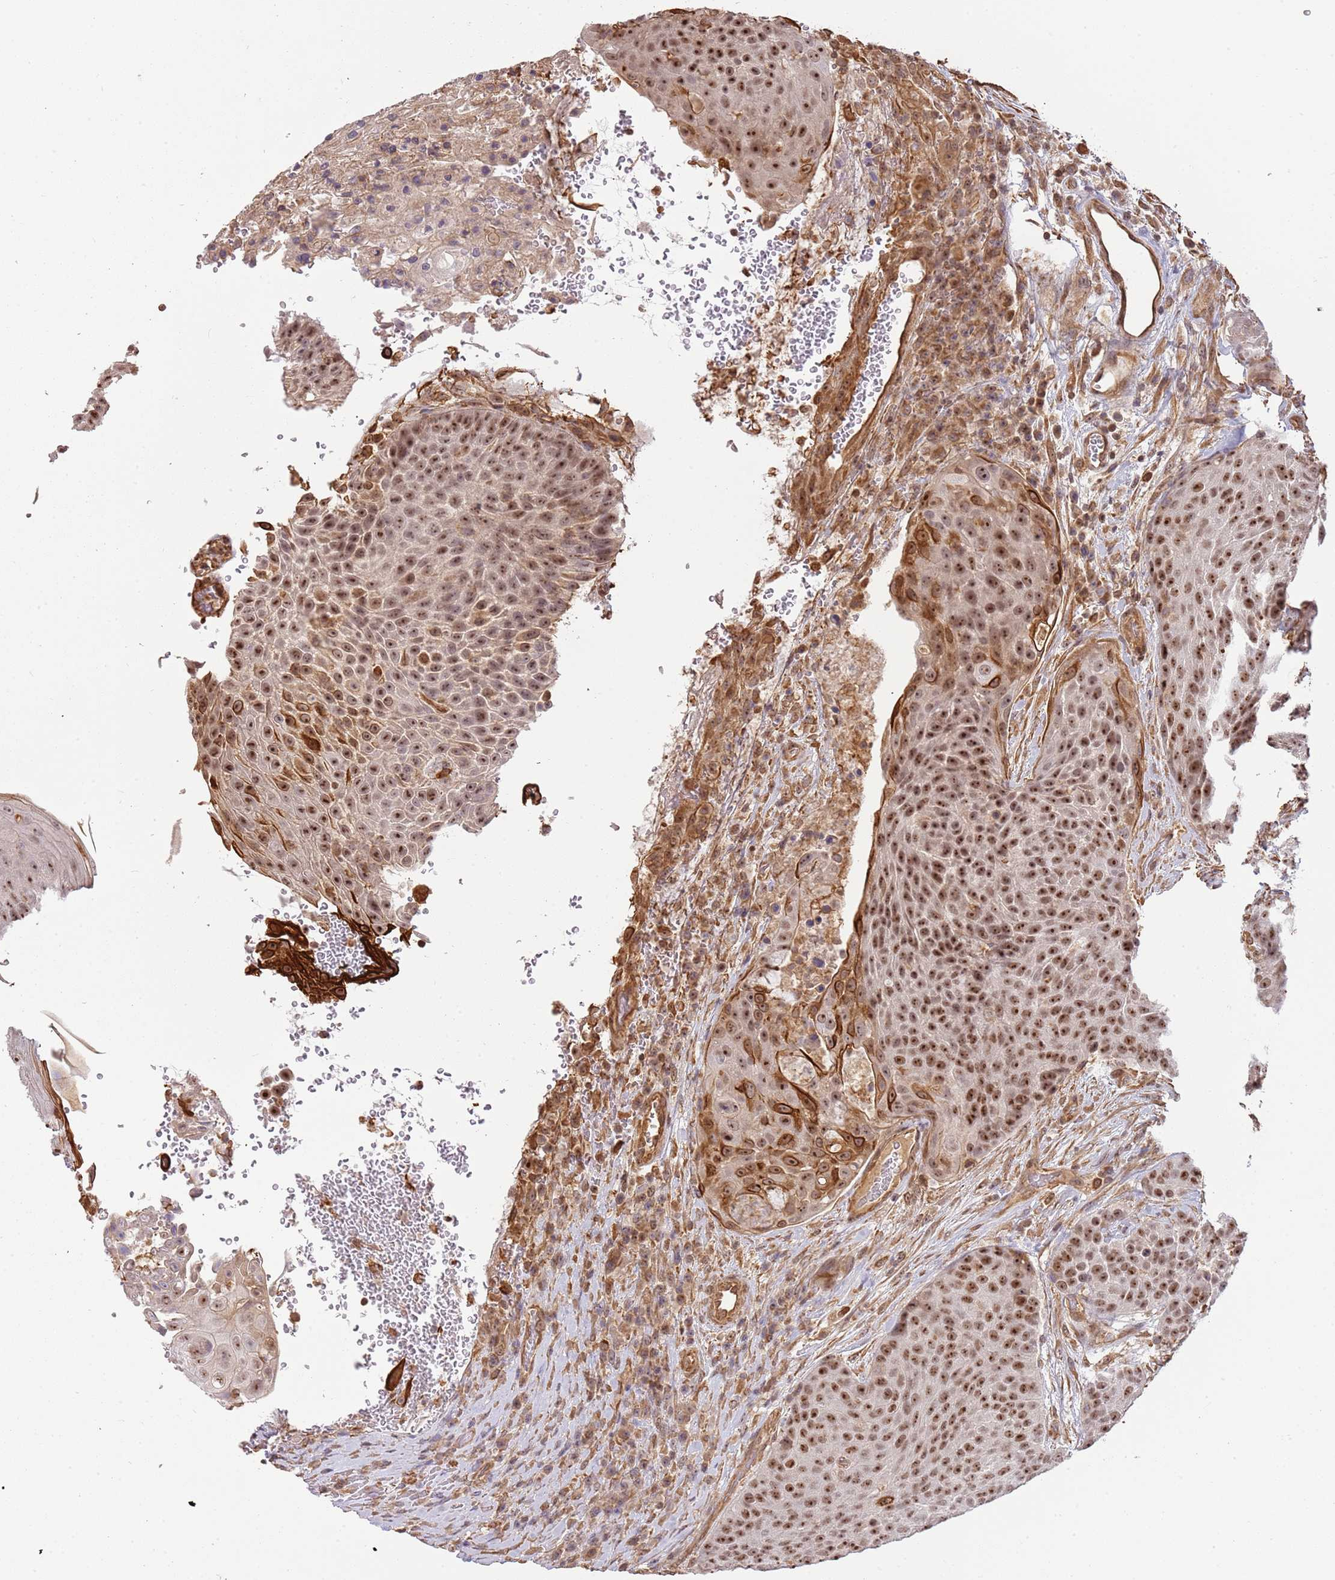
{"staining": {"intensity": "strong", "quantity": ">75%", "location": "cytoplasmic/membranous,nuclear"}, "tissue": "urothelial cancer", "cell_type": "Tumor cells", "image_type": "cancer", "snomed": [{"axis": "morphology", "description": "Urothelial carcinoma, High grade"}, {"axis": "topography", "description": "Urinary bladder"}], "caption": "Immunohistochemical staining of human urothelial carcinoma (high-grade) exhibits high levels of strong cytoplasmic/membranous and nuclear positivity in approximately >75% of tumor cells.", "gene": "SURF2", "patient": {"sex": "female", "age": 63}}